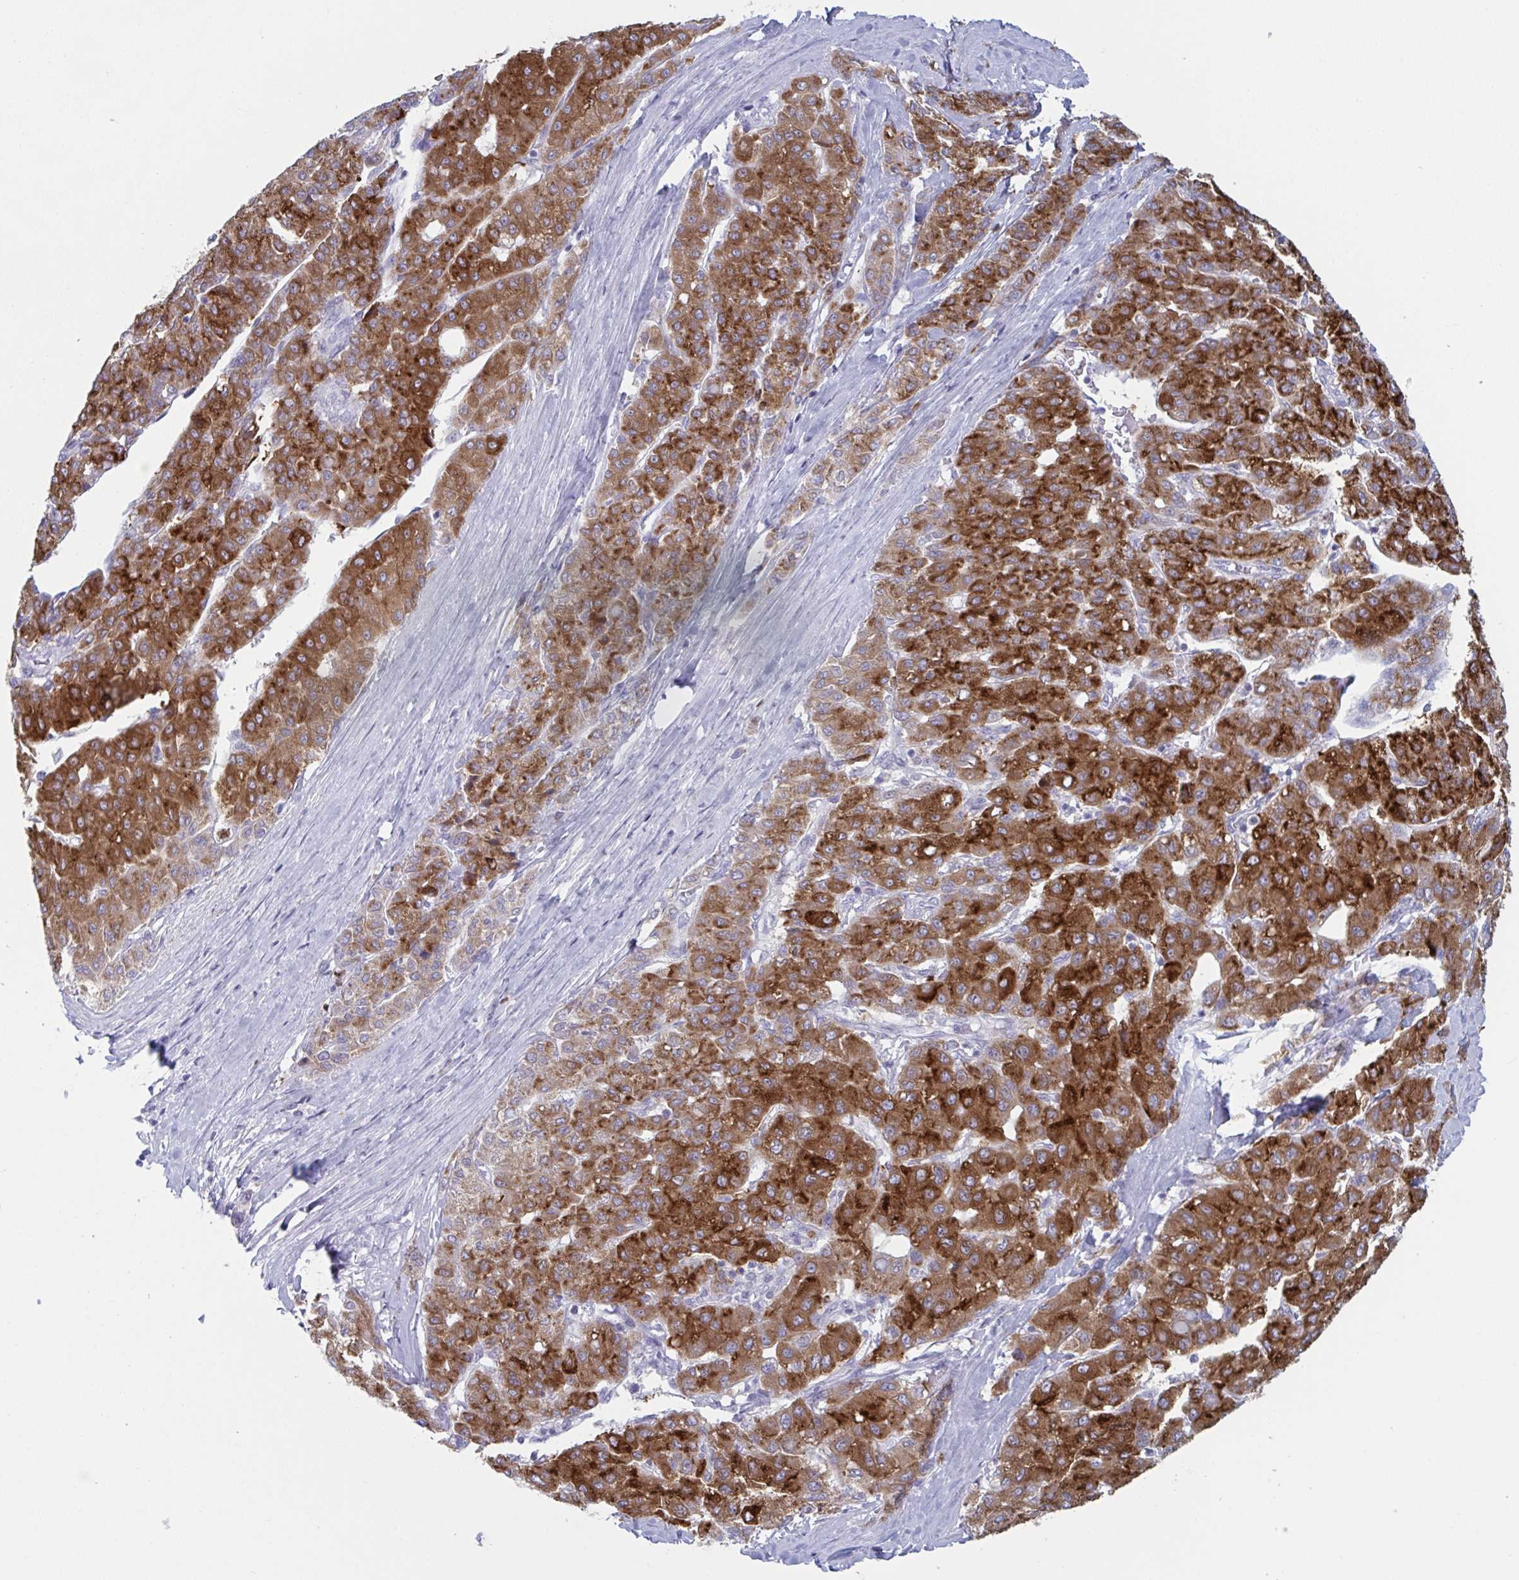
{"staining": {"intensity": "strong", "quantity": ">75%", "location": "cytoplasmic/membranous"}, "tissue": "liver cancer", "cell_type": "Tumor cells", "image_type": "cancer", "snomed": [{"axis": "morphology", "description": "Carcinoma, Hepatocellular, NOS"}, {"axis": "topography", "description": "Liver"}], "caption": "Liver cancer stained for a protein (brown) exhibits strong cytoplasmic/membranous positive positivity in about >75% of tumor cells.", "gene": "CYP4F11", "patient": {"sex": "male", "age": 65}}